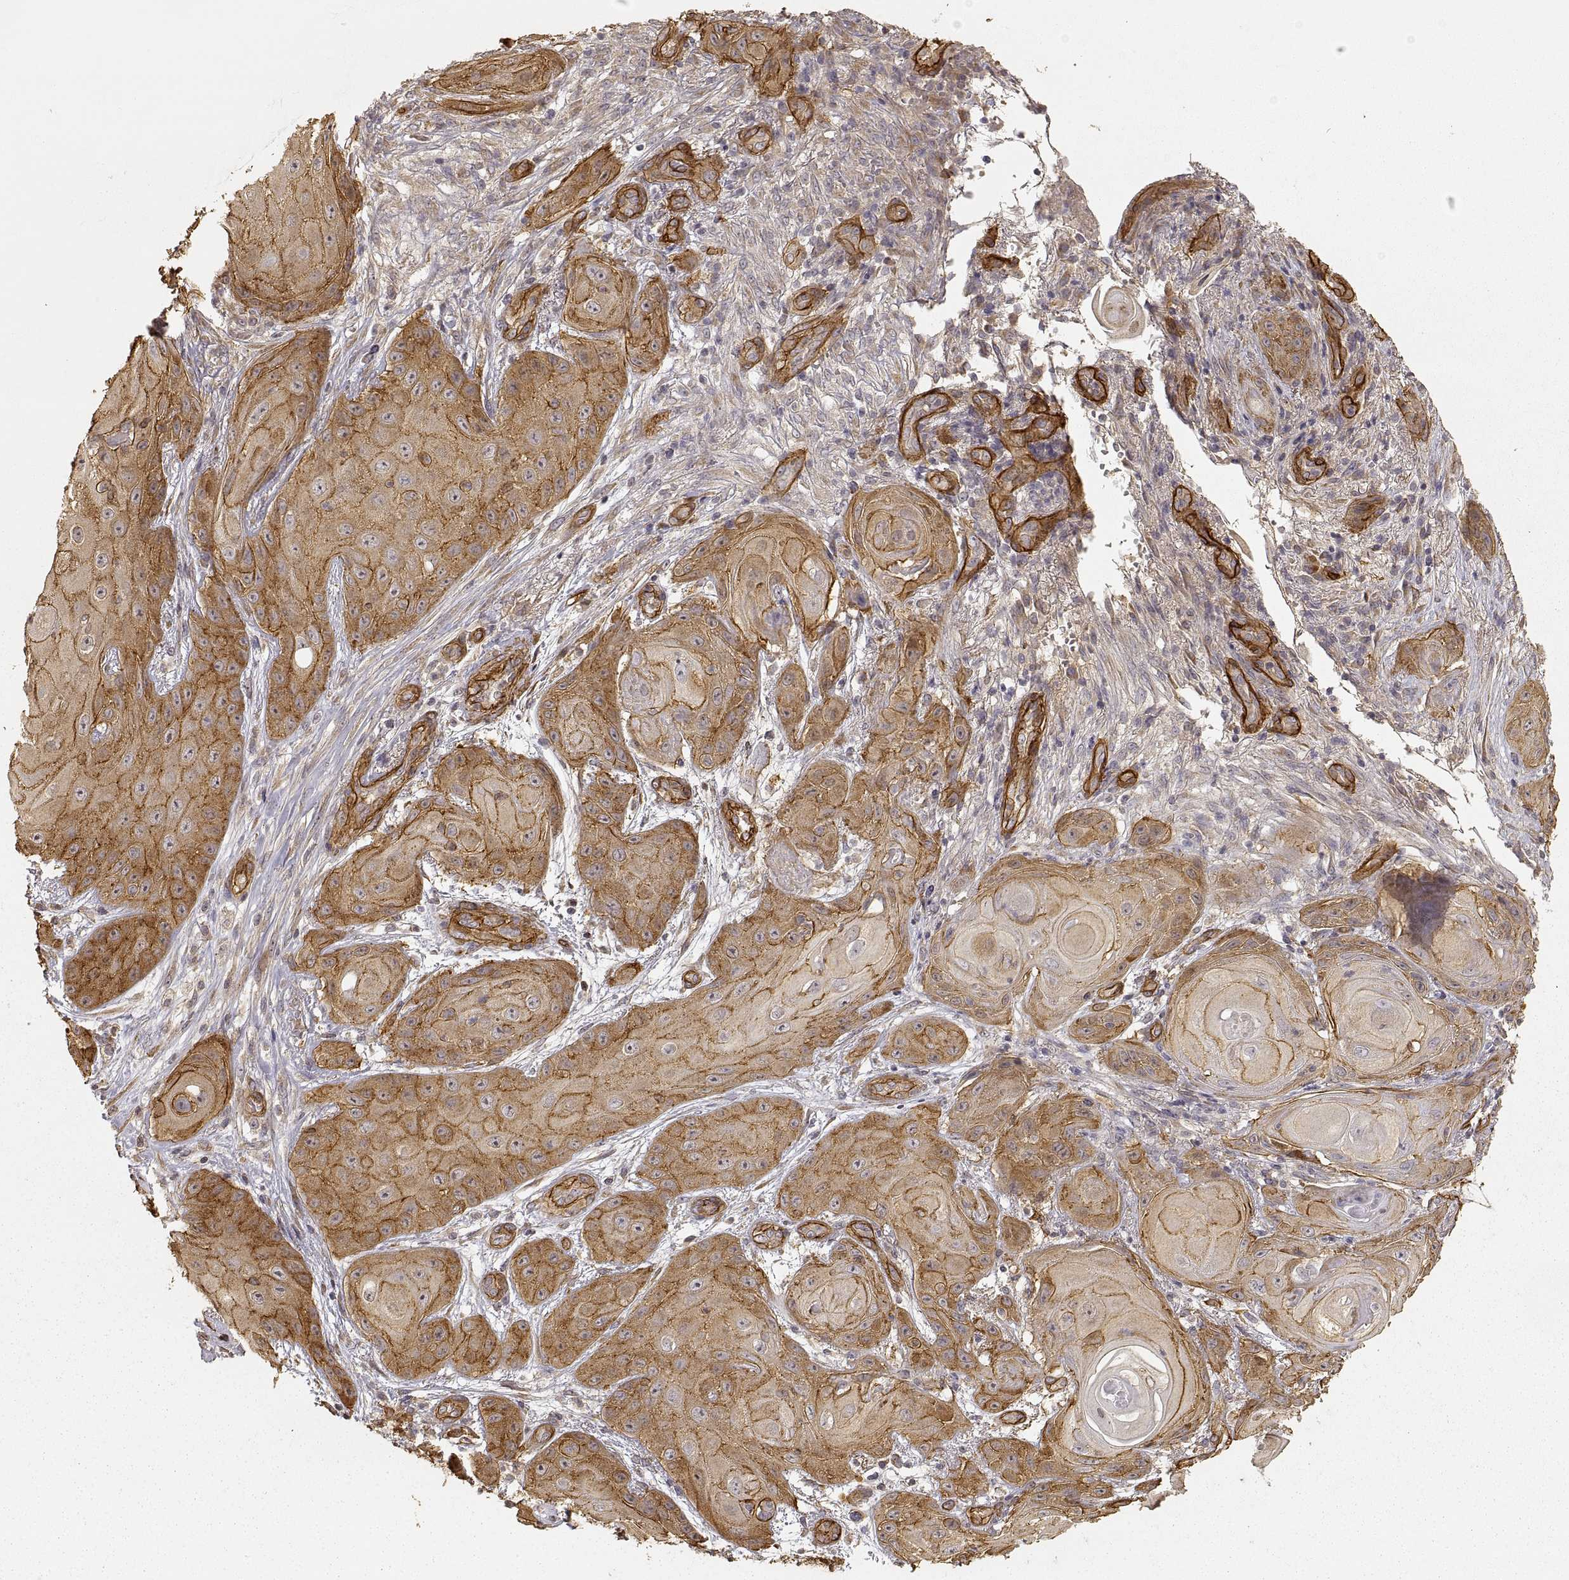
{"staining": {"intensity": "moderate", "quantity": ">75%", "location": "cytoplasmic/membranous"}, "tissue": "skin cancer", "cell_type": "Tumor cells", "image_type": "cancer", "snomed": [{"axis": "morphology", "description": "Squamous cell carcinoma, NOS"}, {"axis": "topography", "description": "Skin"}], "caption": "Brown immunohistochemical staining in human skin squamous cell carcinoma reveals moderate cytoplasmic/membranous staining in approximately >75% of tumor cells.", "gene": "LAMA4", "patient": {"sex": "male", "age": 62}}